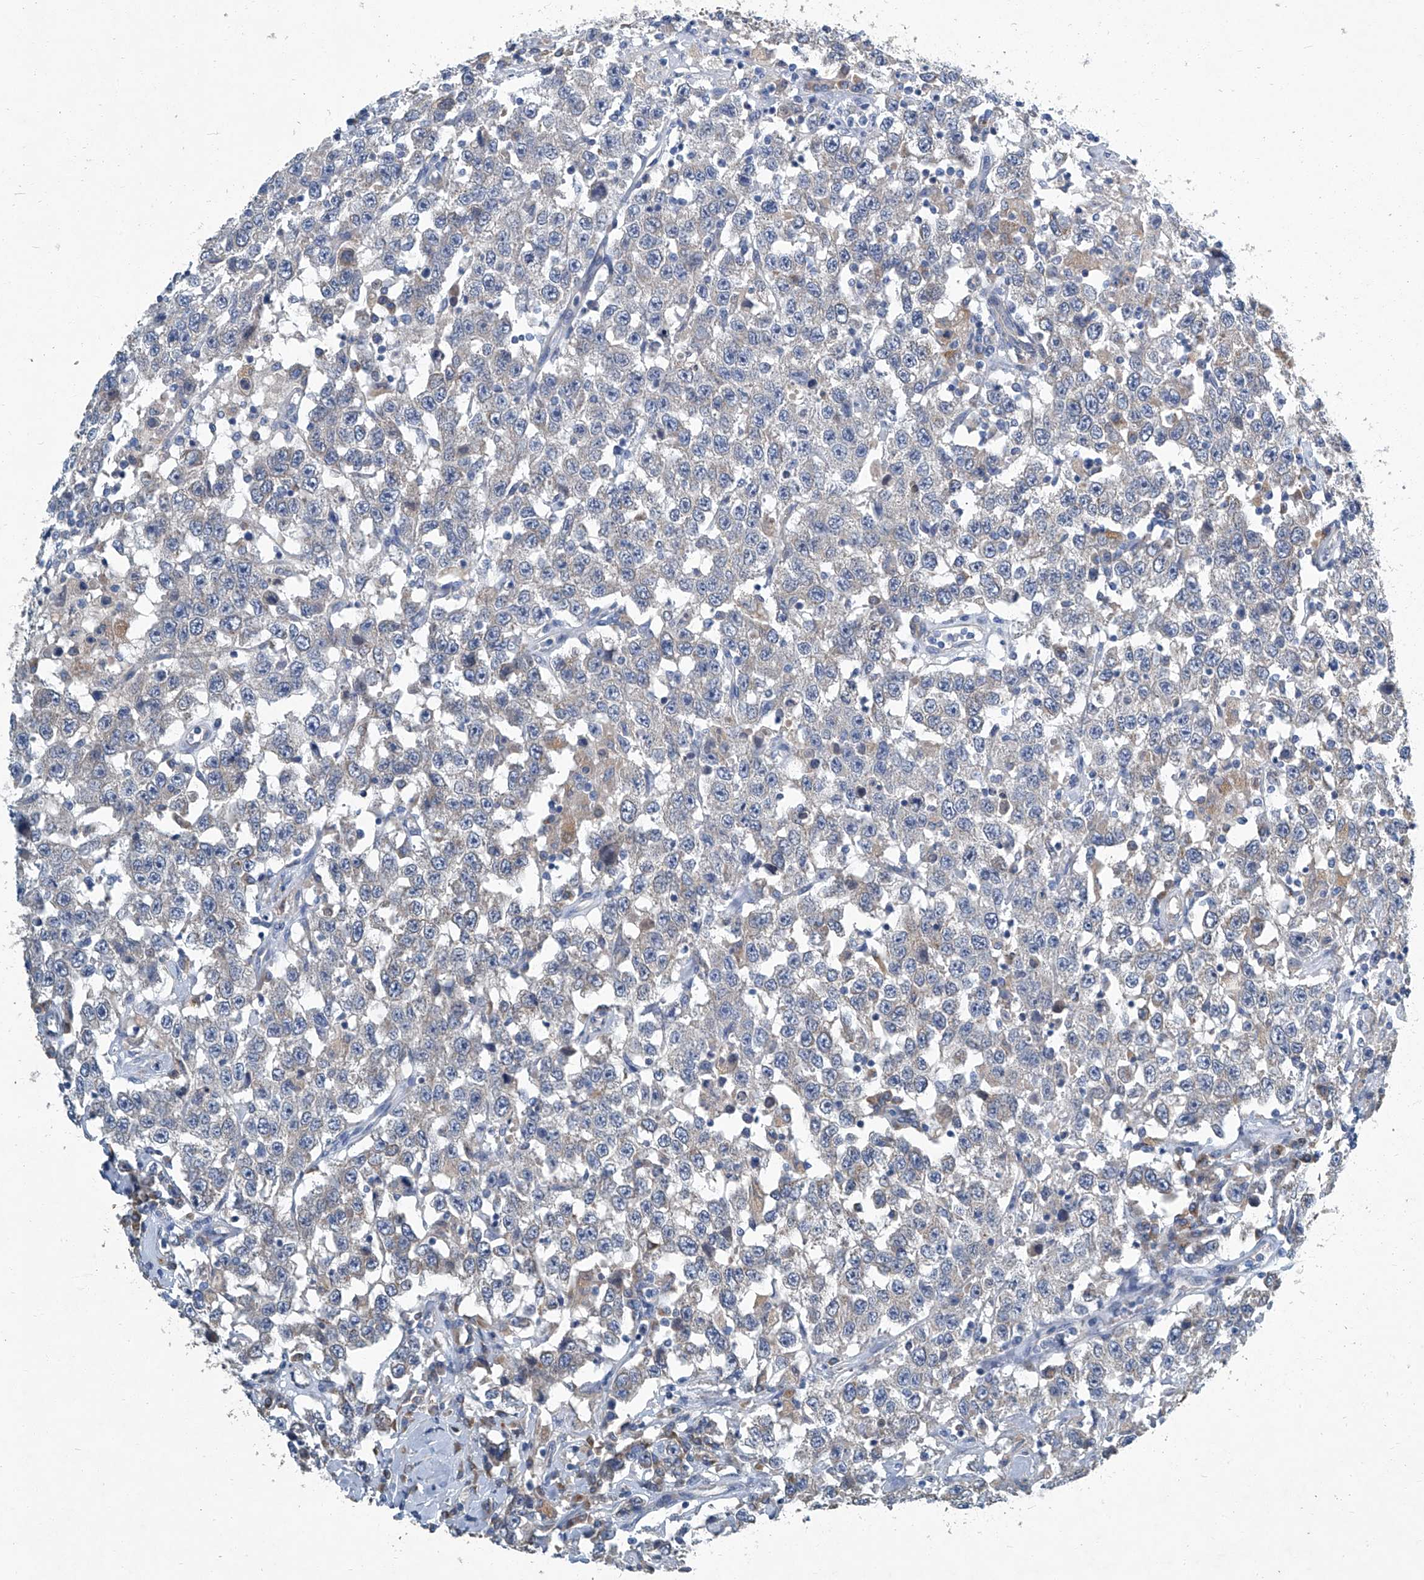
{"staining": {"intensity": "weak", "quantity": "25%-75%", "location": "cytoplasmic/membranous"}, "tissue": "testis cancer", "cell_type": "Tumor cells", "image_type": "cancer", "snomed": [{"axis": "morphology", "description": "Seminoma, NOS"}, {"axis": "topography", "description": "Testis"}], "caption": "There is low levels of weak cytoplasmic/membranous positivity in tumor cells of testis cancer (seminoma), as demonstrated by immunohistochemical staining (brown color).", "gene": "SLC26A11", "patient": {"sex": "male", "age": 41}}